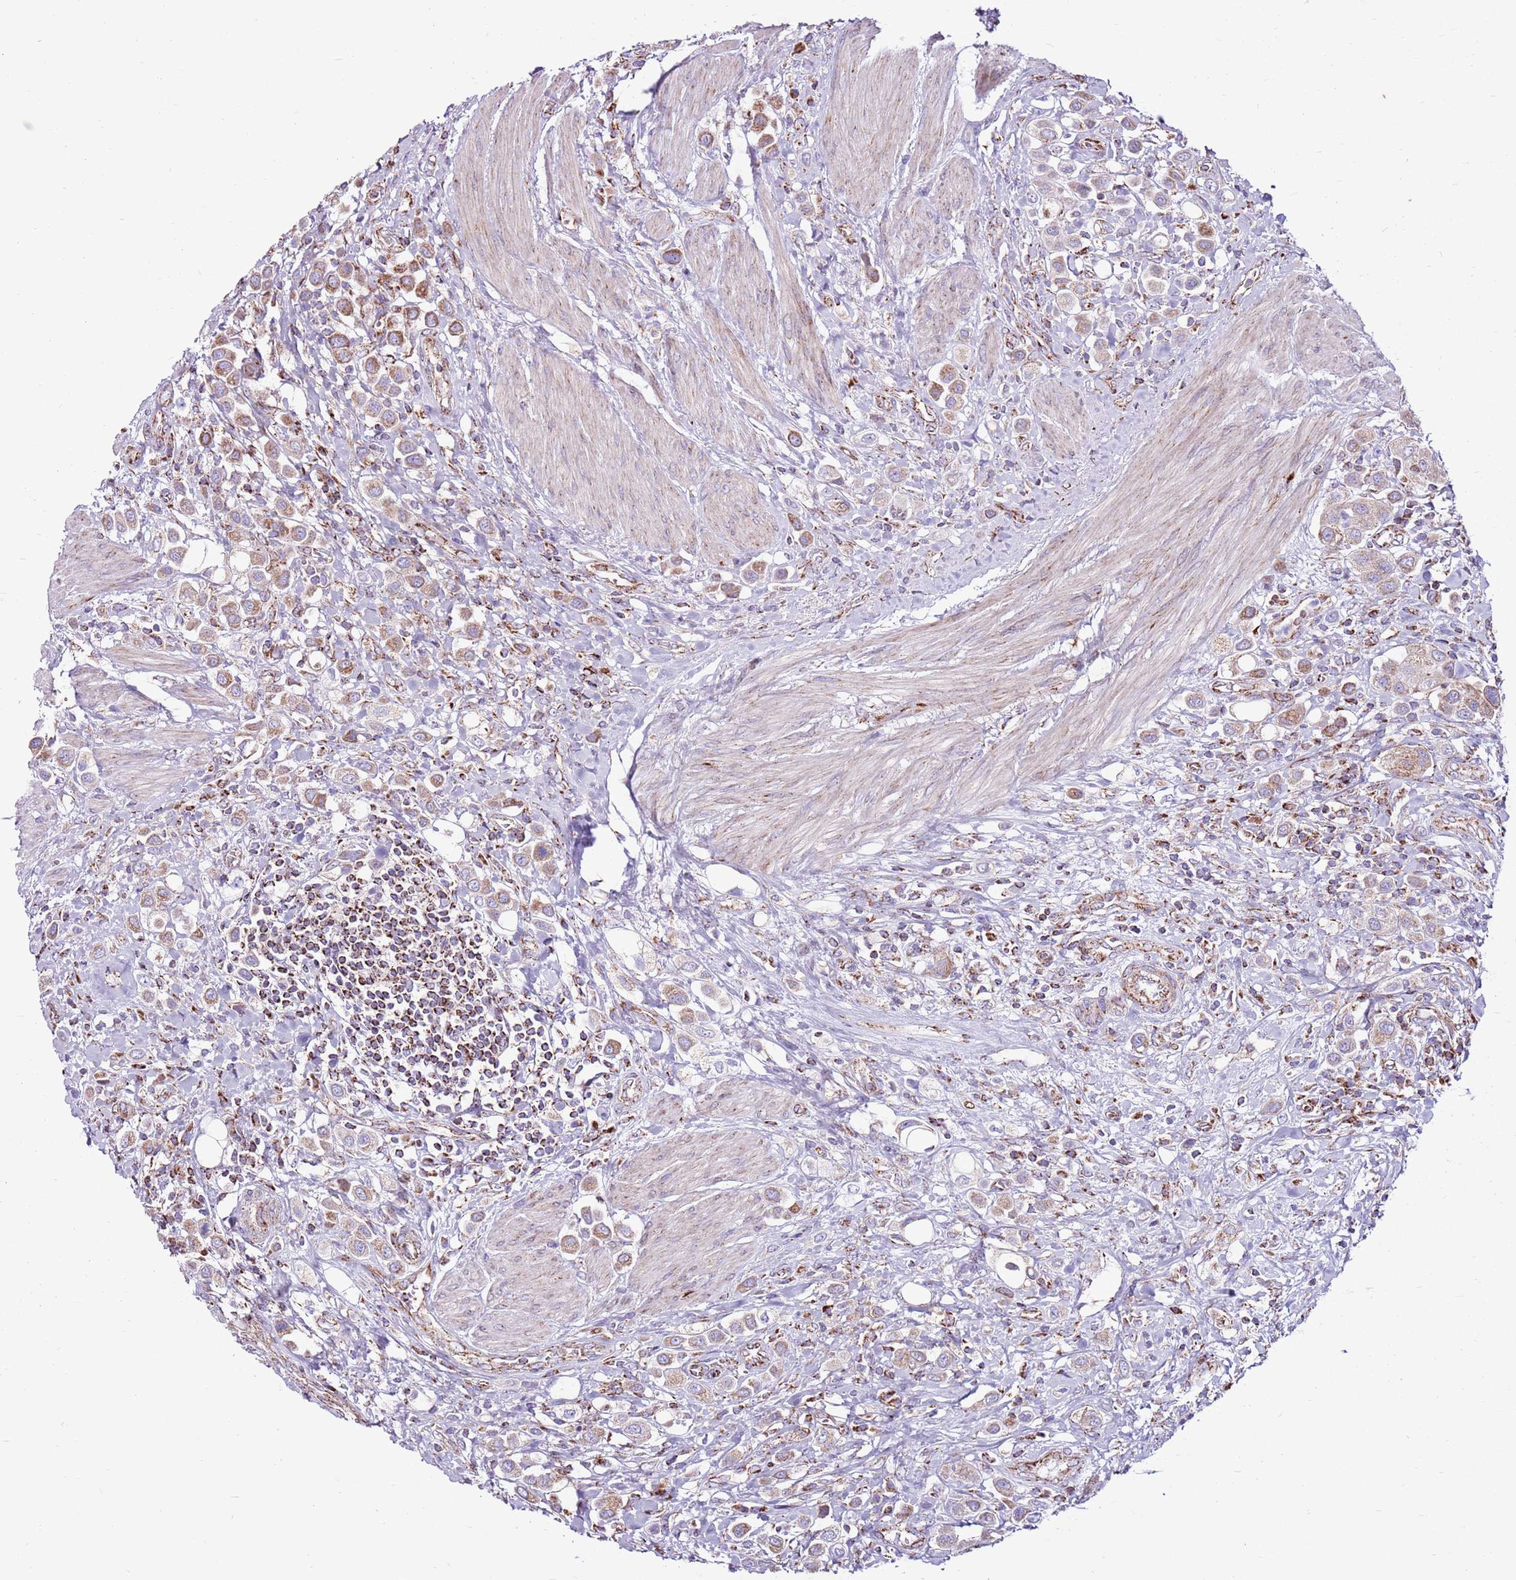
{"staining": {"intensity": "moderate", "quantity": "25%-75%", "location": "cytoplasmic/membranous"}, "tissue": "urothelial cancer", "cell_type": "Tumor cells", "image_type": "cancer", "snomed": [{"axis": "morphology", "description": "Urothelial carcinoma, High grade"}, {"axis": "topography", "description": "Urinary bladder"}], "caption": "High-grade urothelial carcinoma stained with DAB (3,3'-diaminobenzidine) immunohistochemistry exhibits medium levels of moderate cytoplasmic/membranous expression in about 25%-75% of tumor cells.", "gene": "HECTD4", "patient": {"sex": "male", "age": 50}}